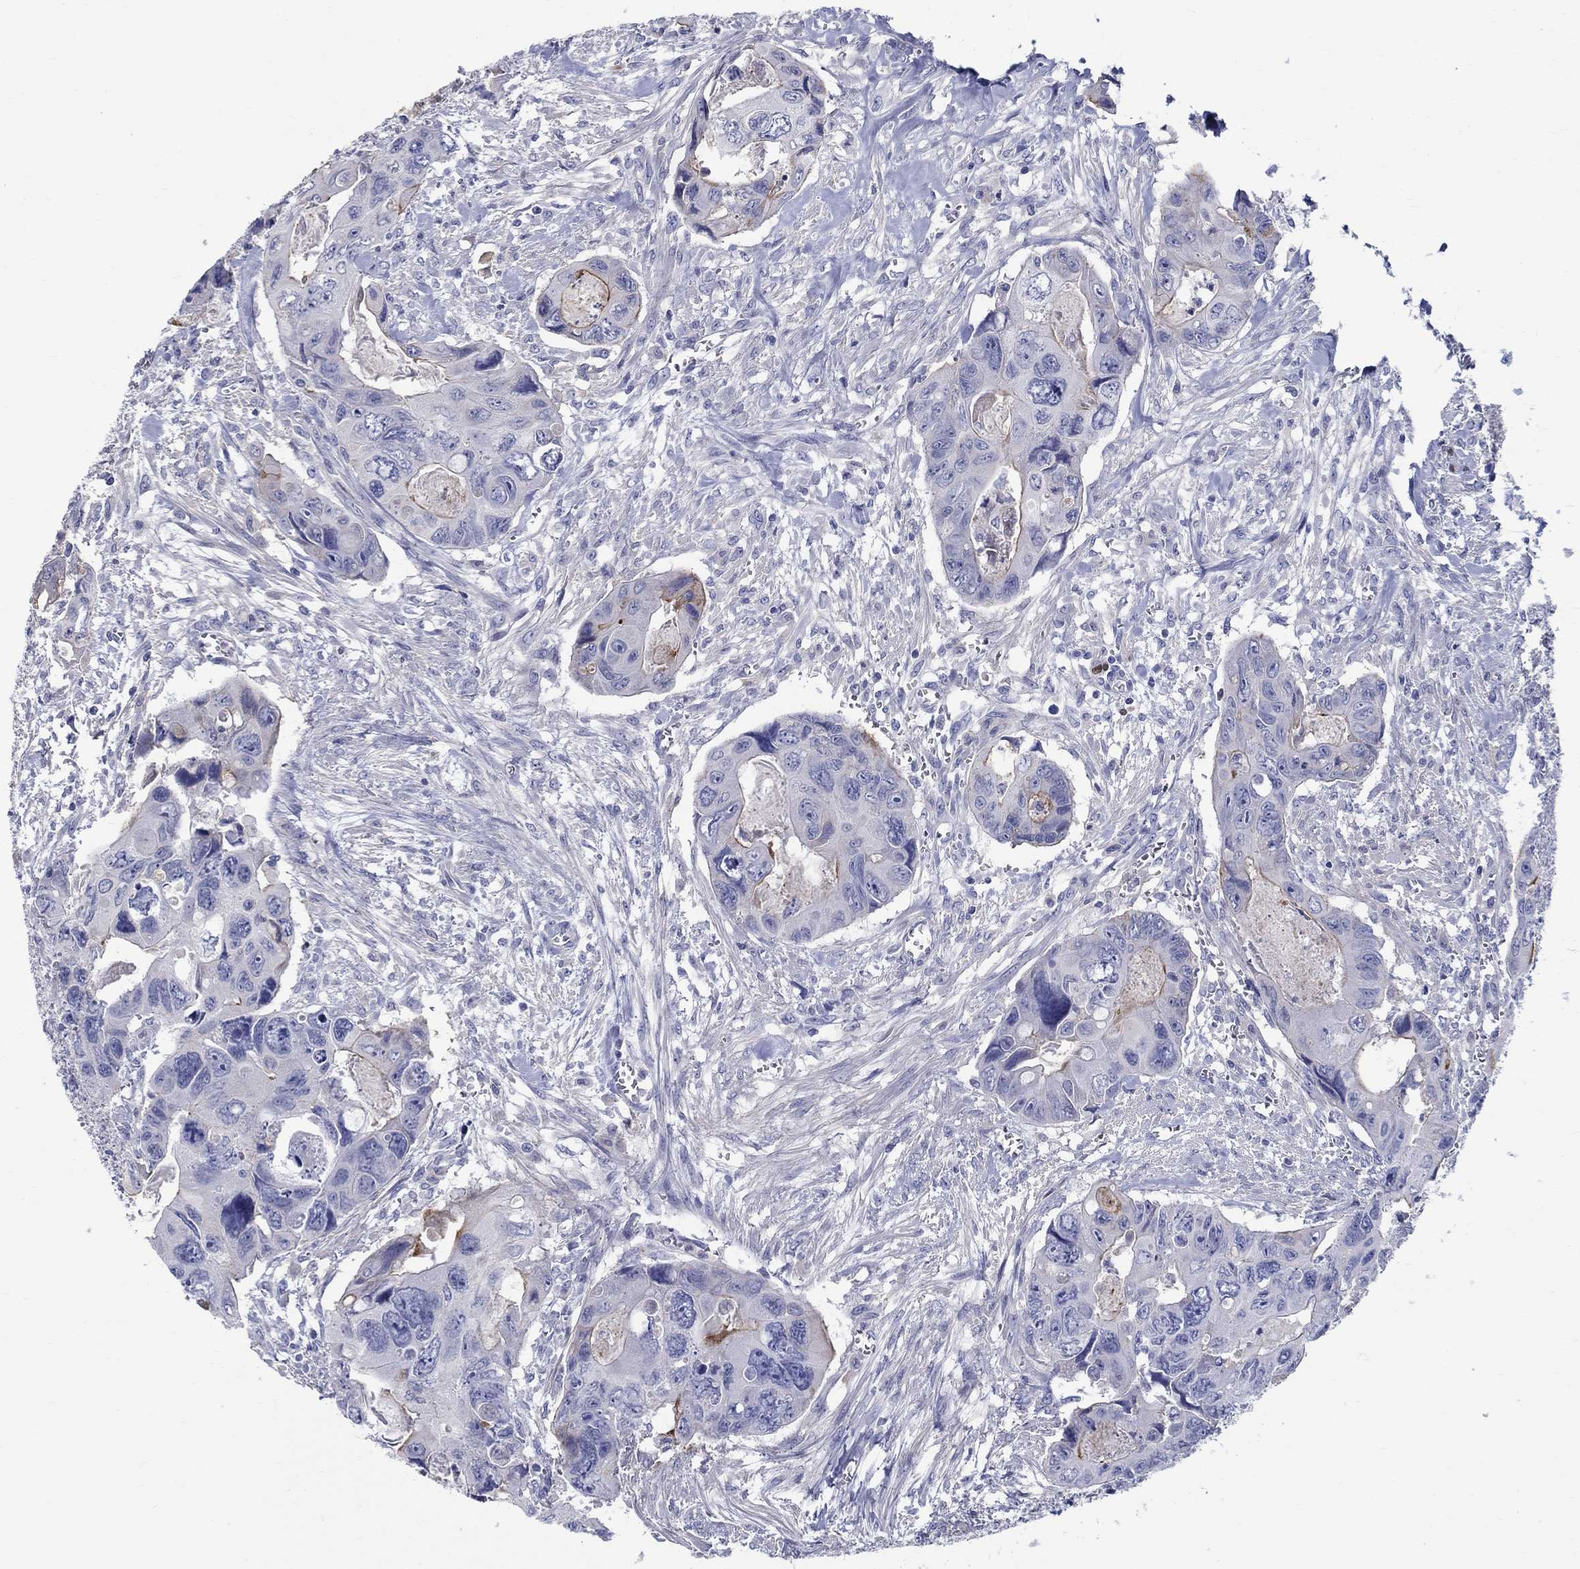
{"staining": {"intensity": "moderate", "quantity": "<25%", "location": "cytoplasmic/membranous"}, "tissue": "colorectal cancer", "cell_type": "Tumor cells", "image_type": "cancer", "snomed": [{"axis": "morphology", "description": "Adenocarcinoma, NOS"}, {"axis": "topography", "description": "Rectum"}], "caption": "The histopathology image shows a brown stain indicating the presence of a protein in the cytoplasmic/membranous of tumor cells in adenocarcinoma (colorectal).", "gene": "SOX2", "patient": {"sex": "male", "age": 62}}